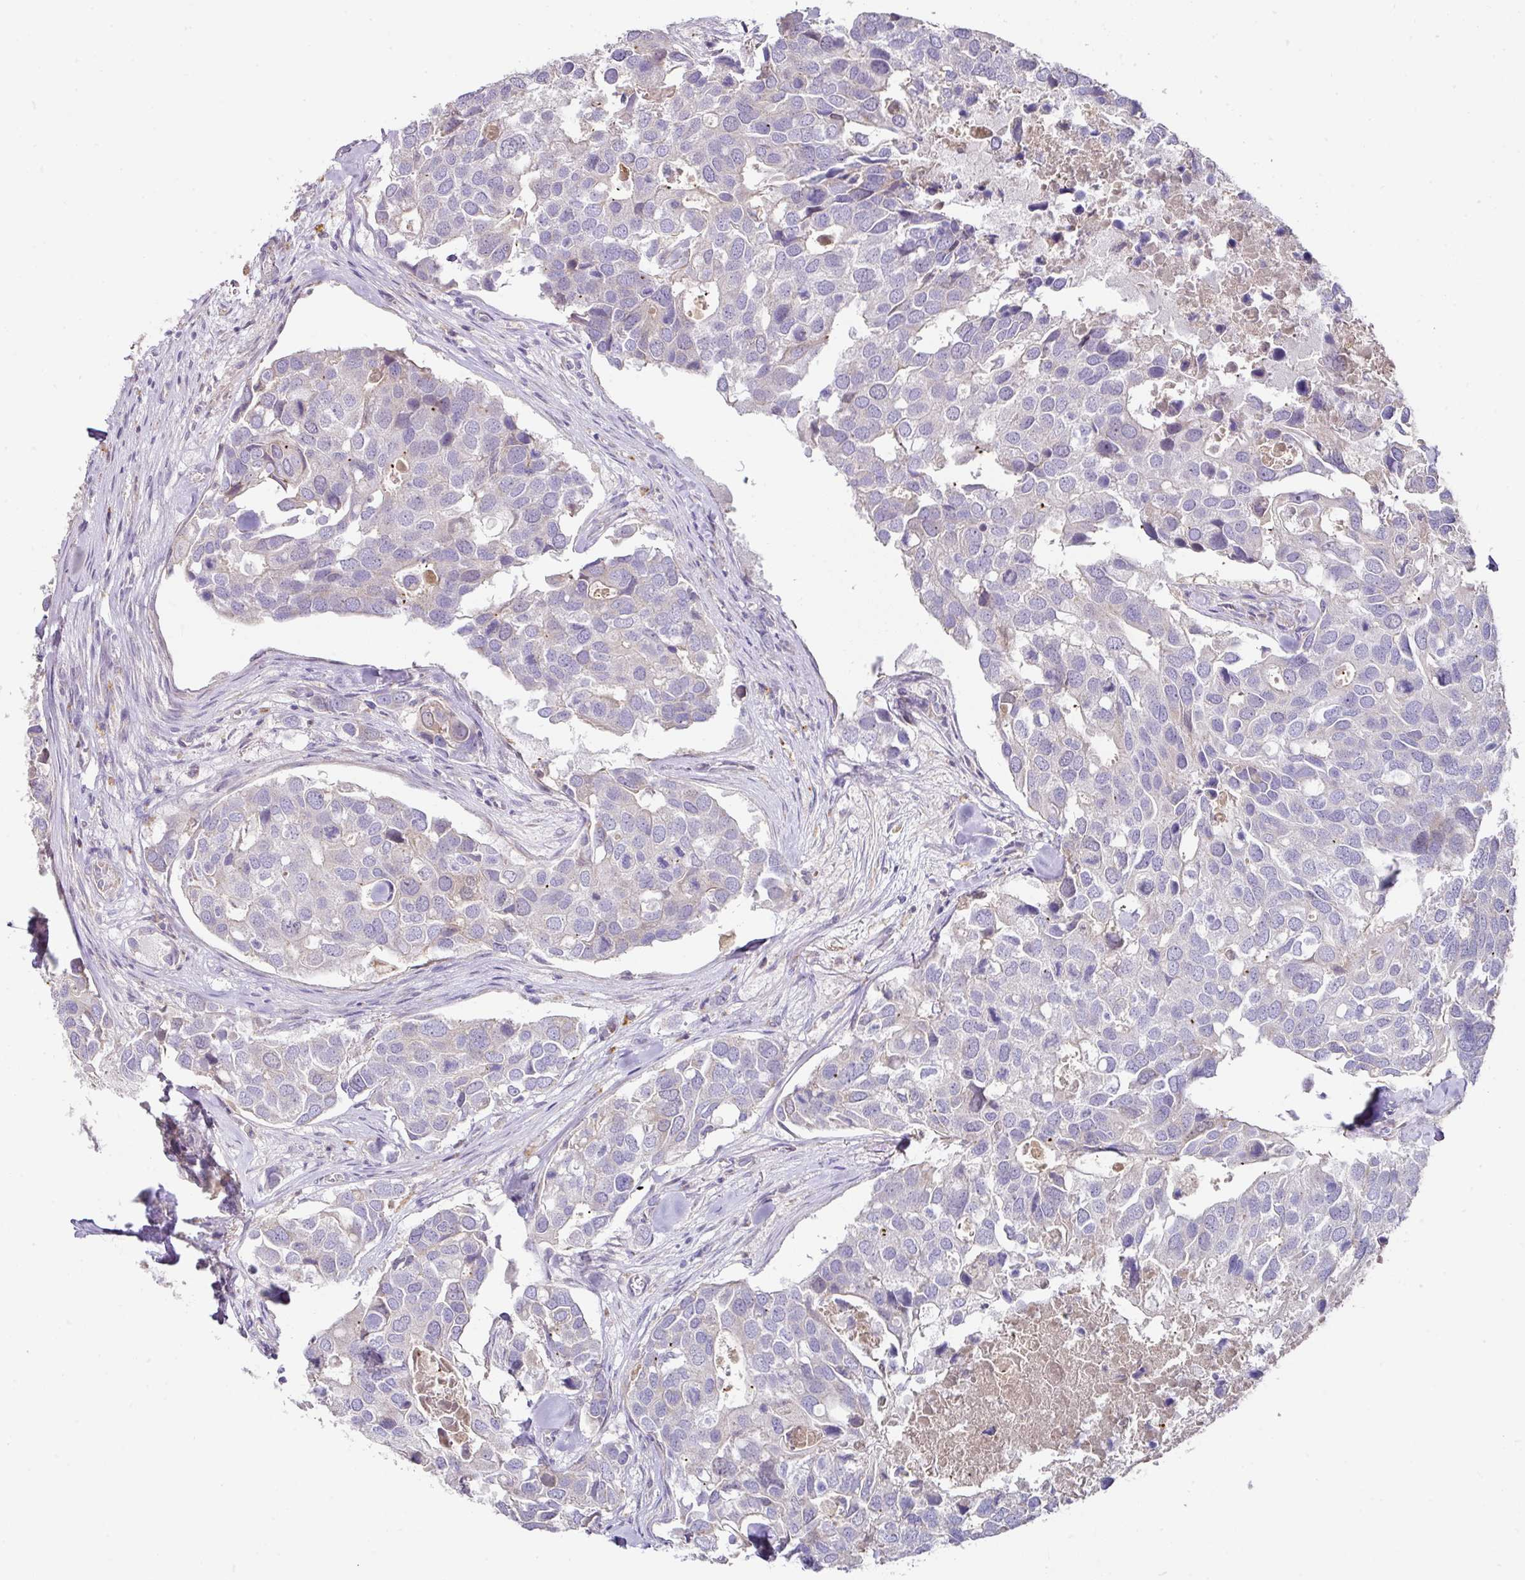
{"staining": {"intensity": "negative", "quantity": "none", "location": "none"}, "tissue": "breast cancer", "cell_type": "Tumor cells", "image_type": "cancer", "snomed": [{"axis": "morphology", "description": "Duct carcinoma"}, {"axis": "topography", "description": "Breast"}], "caption": "This is an immunohistochemistry photomicrograph of human breast cancer. There is no positivity in tumor cells.", "gene": "TARM1", "patient": {"sex": "female", "age": 83}}